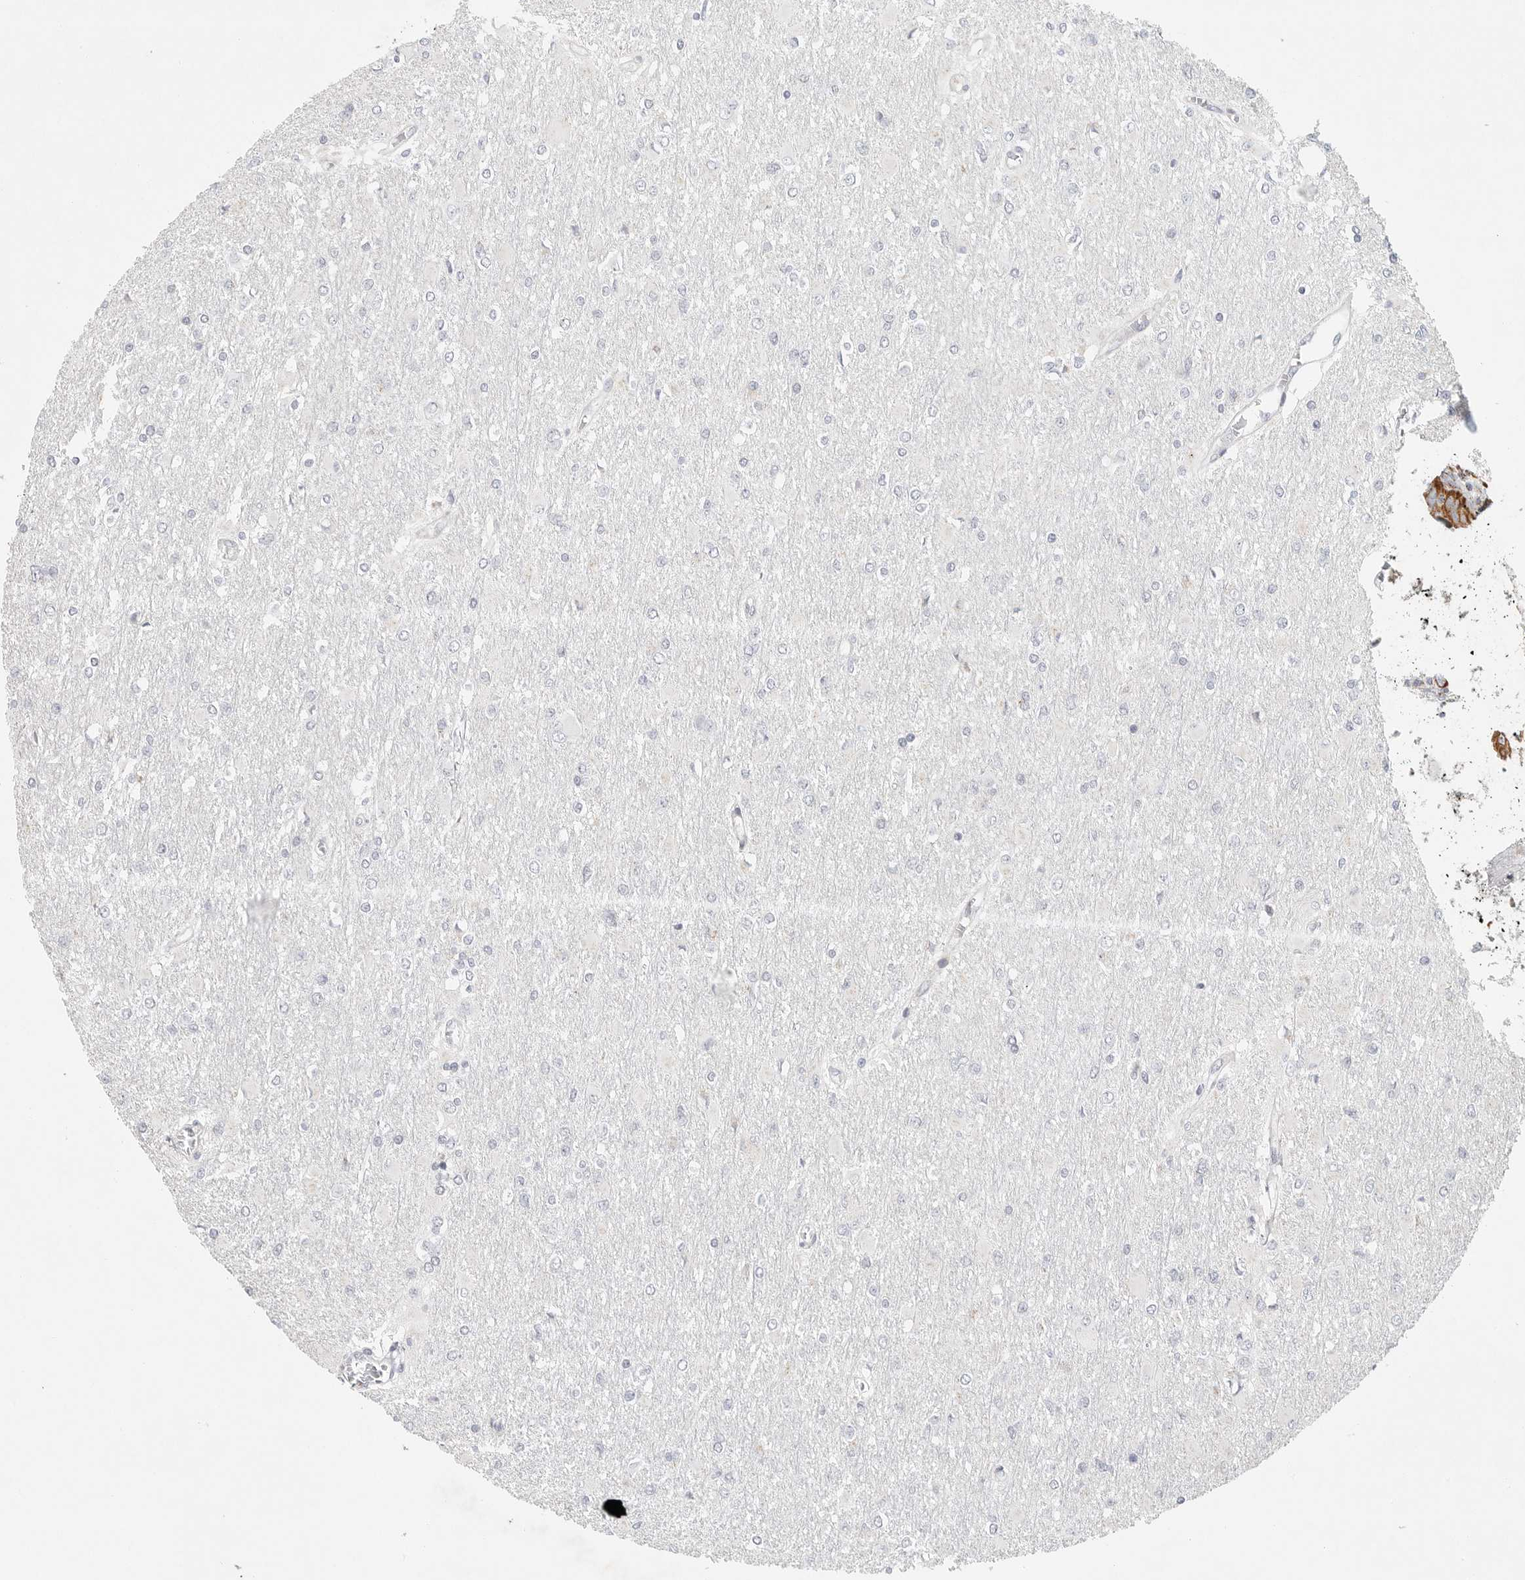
{"staining": {"intensity": "negative", "quantity": "none", "location": "none"}, "tissue": "glioma", "cell_type": "Tumor cells", "image_type": "cancer", "snomed": [{"axis": "morphology", "description": "Glioma, malignant, High grade"}, {"axis": "topography", "description": "Cerebral cortex"}], "caption": "Tumor cells are negative for brown protein staining in glioma.", "gene": "SLC25A26", "patient": {"sex": "female", "age": 36}}